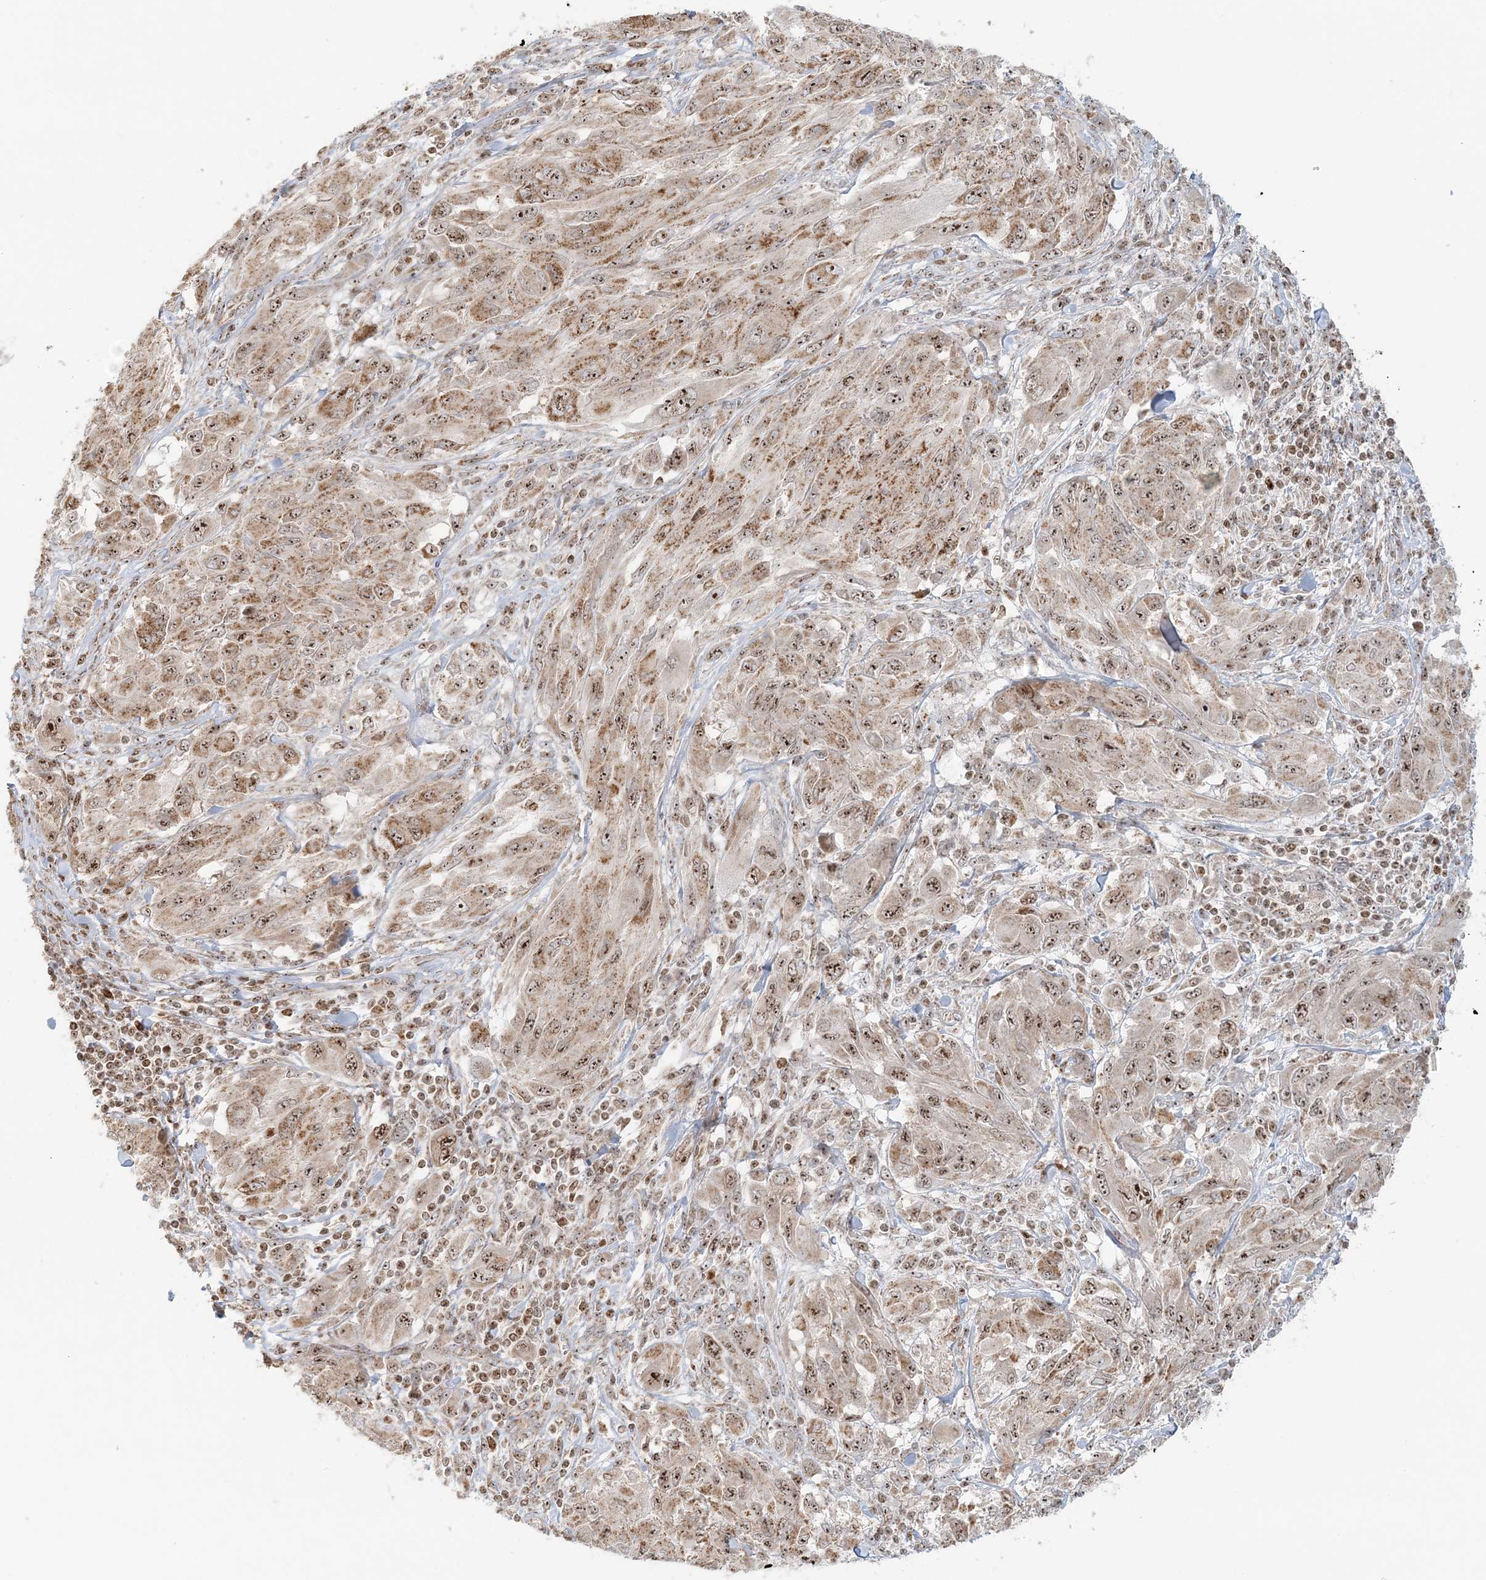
{"staining": {"intensity": "moderate", "quantity": ">75%", "location": "cytoplasmic/membranous,nuclear"}, "tissue": "melanoma", "cell_type": "Tumor cells", "image_type": "cancer", "snomed": [{"axis": "morphology", "description": "Malignant melanoma, NOS"}, {"axis": "topography", "description": "Skin"}], "caption": "Protein expression analysis of malignant melanoma demonstrates moderate cytoplasmic/membranous and nuclear staining in about >75% of tumor cells. The staining was performed using DAB, with brown indicating positive protein expression. Nuclei are stained blue with hematoxylin.", "gene": "UBE2F", "patient": {"sex": "female", "age": 91}}